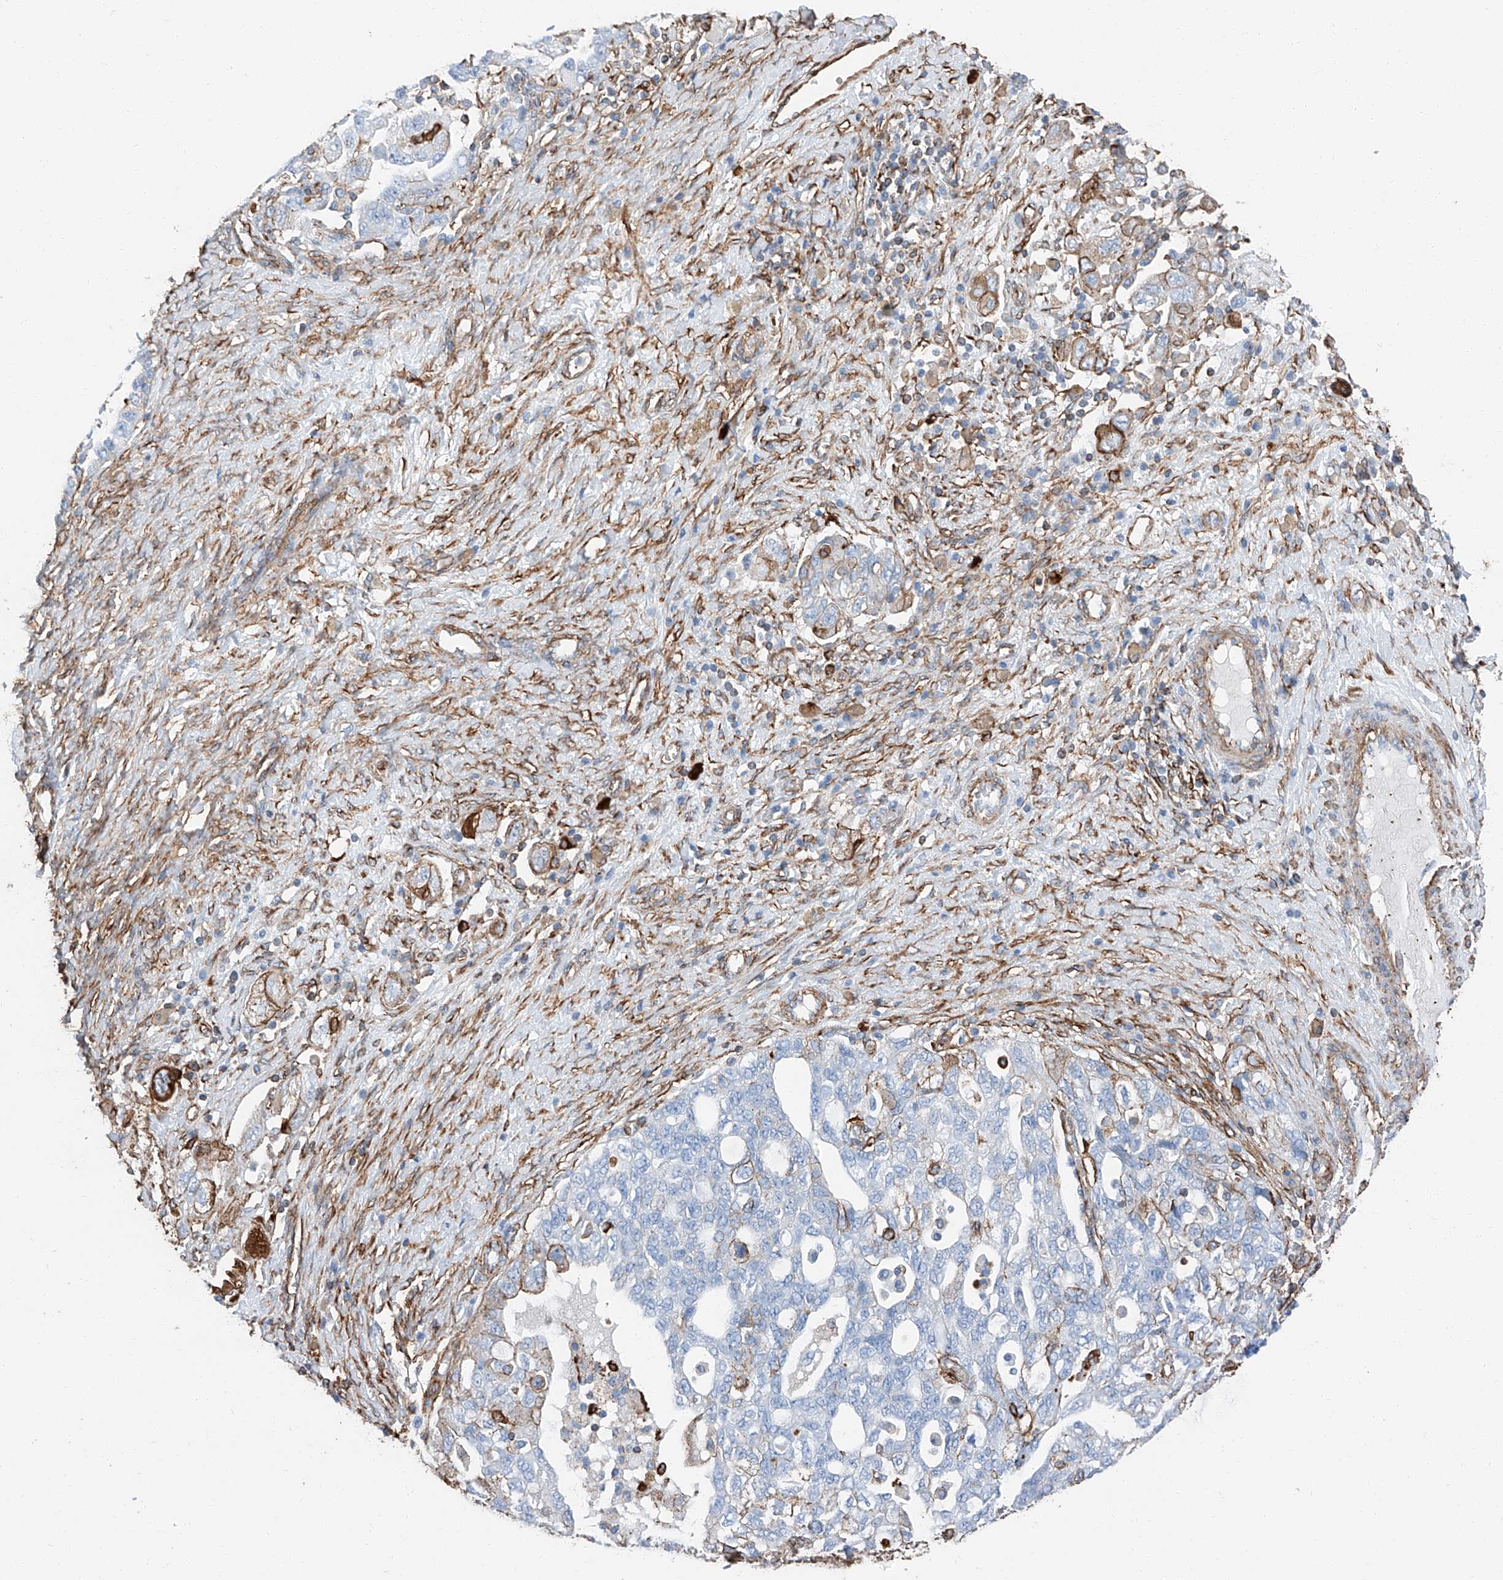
{"staining": {"intensity": "moderate", "quantity": "<25%", "location": "cytoplasmic/membranous"}, "tissue": "ovarian cancer", "cell_type": "Tumor cells", "image_type": "cancer", "snomed": [{"axis": "morphology", "description": "Carcinoma, NOS"}, {"axis": "morphology", "description": "Cystadenocarcinoma, serous, NOS"}, {"axis": "topography", "description": "Ovary"}], "caption": "Immunohistochemical staining of ovarian cancer shows low levels of moderate cytoplasmic/membranous expression in about <25% of tumor cells.", "gene": "ZNF804A", "patient": {"sex": "female", "age": 69}}